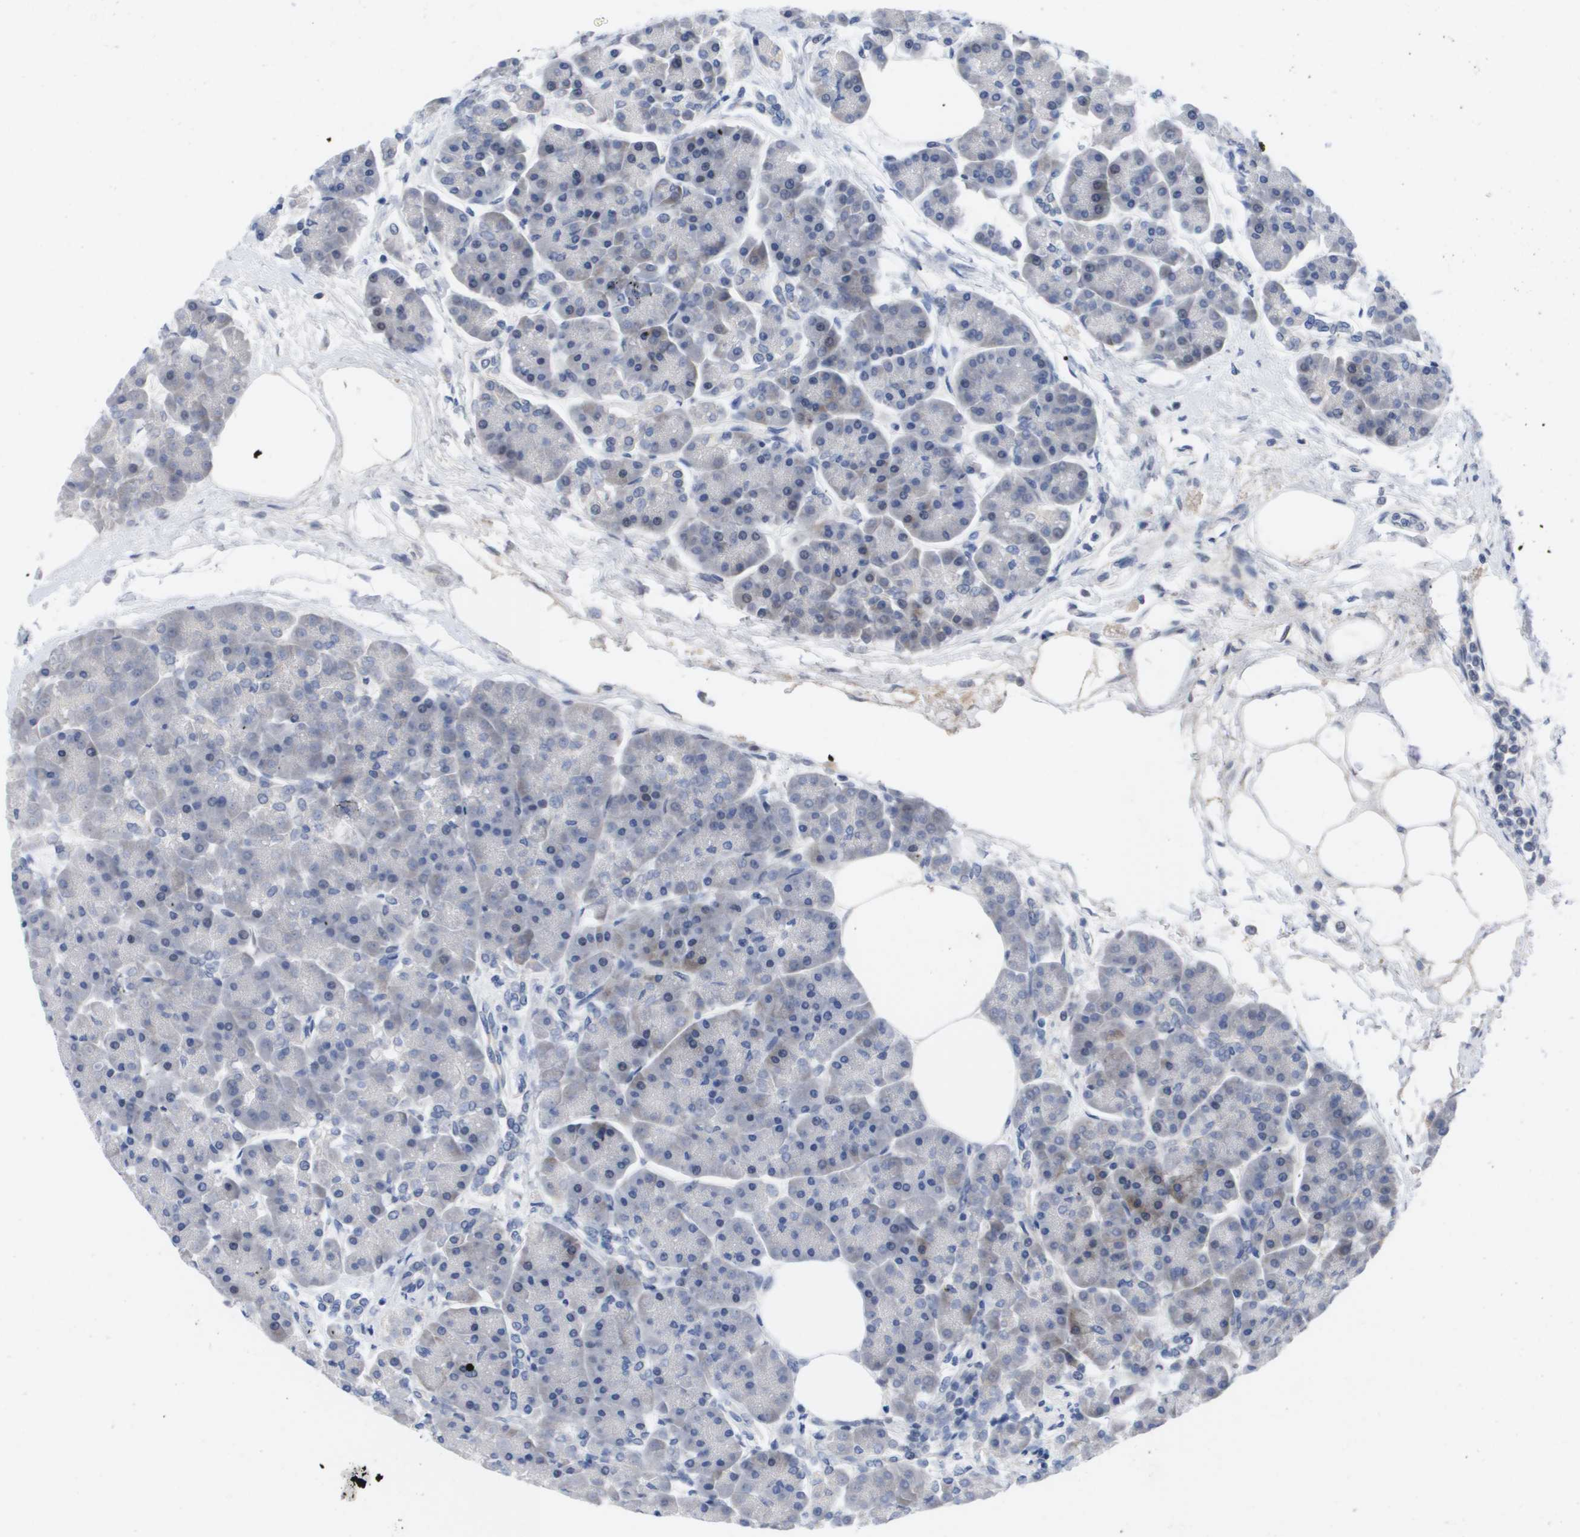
{"staining": {"intensity": "moderate", "quantity": "<25%", "location": "cytoplasmic/membranous"}, "tissue": "pancreas", "cell_type": "Exocrine glandular cells", "image_type": "normal", "snomed": [{"axis": "morphology", "description": "Normal tissue, NOS"}, {"axis": "topography", "description": "Pancreas"}], "caption": "Exocrine glandular cells demonstrate moderate cytoplasmic/membranous staining in approximately <25% of cells in unremarkable pancreas. The staining was performed using DAB (3,3'-diaminobenzidine) to visualize the protein expression in brown, while the nuclei were stained in blue with hematoxylin (Magnification: 20x).", "gene": "SERPINC1", "patient": {"sex": "female", "age": 70}}